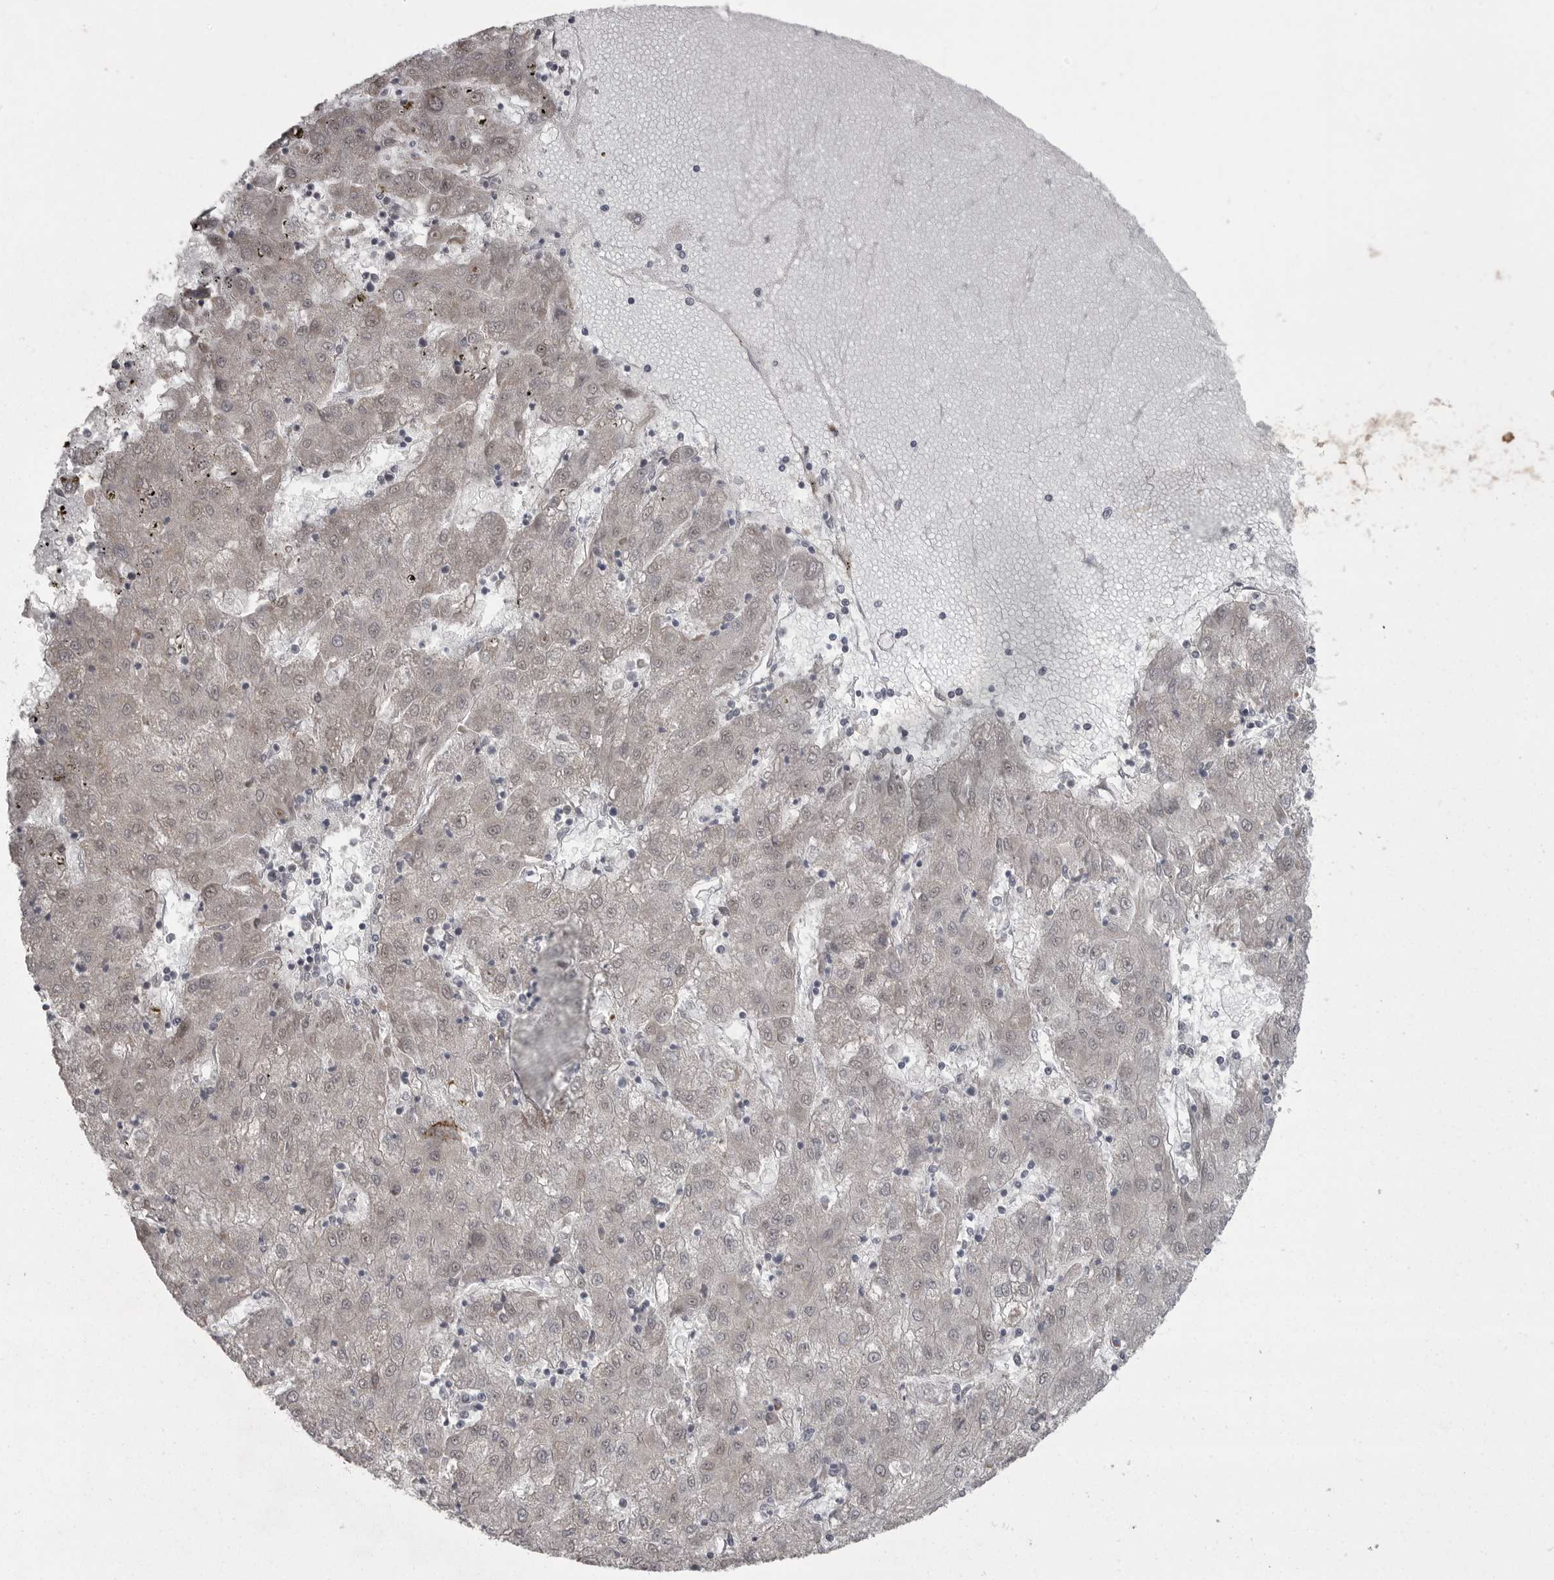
{"staining": {"intensity": "weak", "quantity": "25%-75%", "location": "nuclear"}, "tissue": "liver cancer", "cell_type": "Tumor cells", "image_type": "cancer", "snomed": [{"axis": "morphology", "description": "Carcinoma, Hepatocellular, NOS"}, {"axis": "topography", "description": "Liver"}], "caption": "Immunohistochemical staining of hepatocellular carcinoma (liver) reveals weak nuclear protein staining in about 25%-75% of tumor cells. Nuclei are stained in blue.", "gene": "PPP1R9A", "patient": {"sex": "male", "age": 72}}